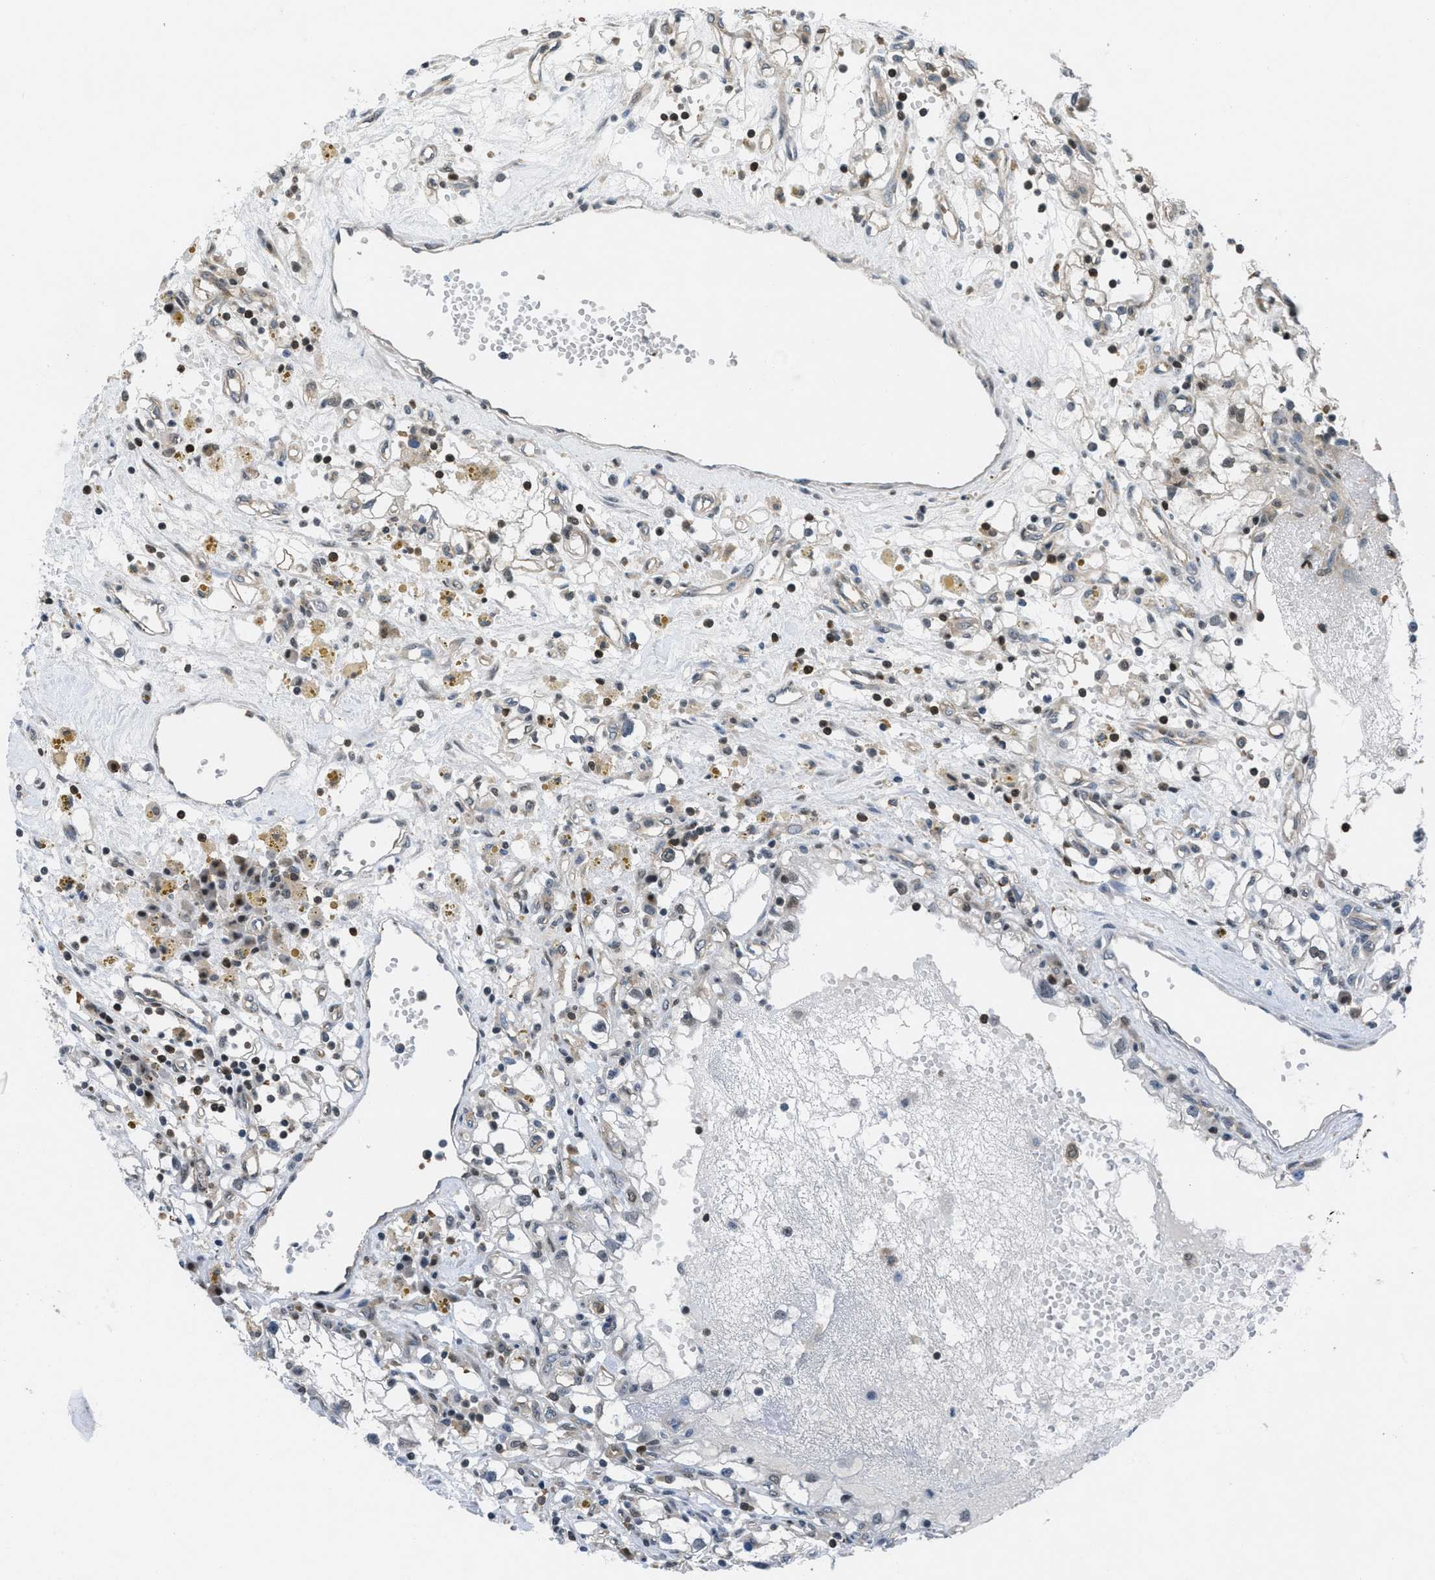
{"staining": {"intensity": "weak", "quantity": "25%-75%", "location": "cytoplasmic/membranous"}, "tissue": "renal cancer", "cell_type": "Tumor cells", "image_type": "cancer", "snomed": [{"axis": "morphology", "description": "Adenocarcinoma, NOS"}, {"axis": "topography", "description": "Kidney"}], "caption": "Adenocarcinoma (renal) stained with immunohistochemistry (IHC) demonstrates weak cytoplasmic/membranous positivity in about 25%-75% of tumor cells.", "gene": "PIP5K1C", "patient": {"sex": "male", "age": 56}}